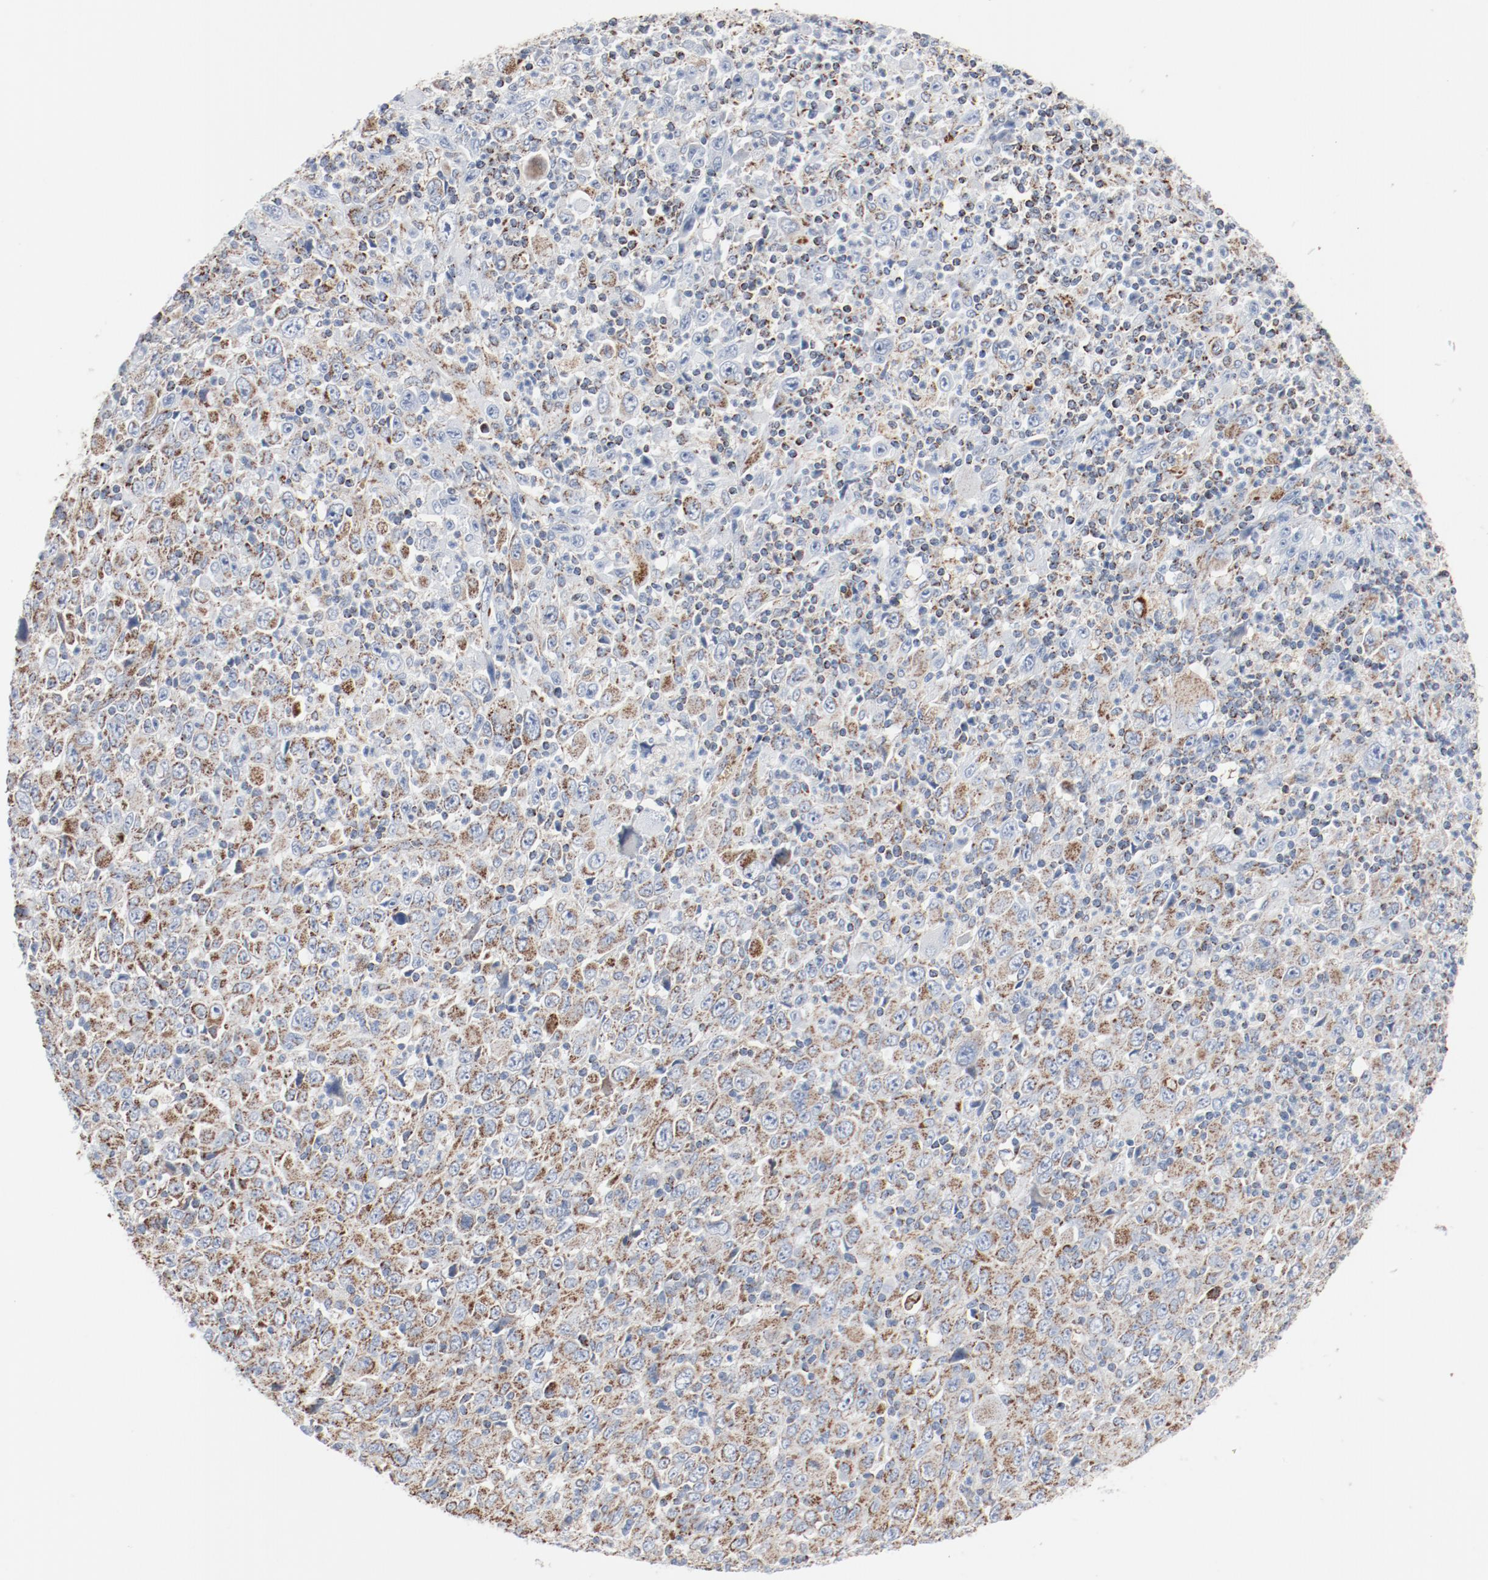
{"staining": {"intensity": "weak", "quantity": "25%-75%", "location": "cytoplasmic/membranous"}, "tissue": "melanoma", "cell_type": "Tumor cells", "image_type": "cancer", "snomed": [{"axis": "morphology", "description": "Malignant melanoma, Metastatic site"}, {"axis": "topography", "description": "Skin"}], "caption": "This is a photomicrograph of immunohistochemistry (IHC) staining of malignant melanoma (metastatic site), which shows weak positivity in the cytoplasmic/membranous of tumor cells.", "gene": "NDUFB8", "patient": {"sex": "female", "age": 56}}